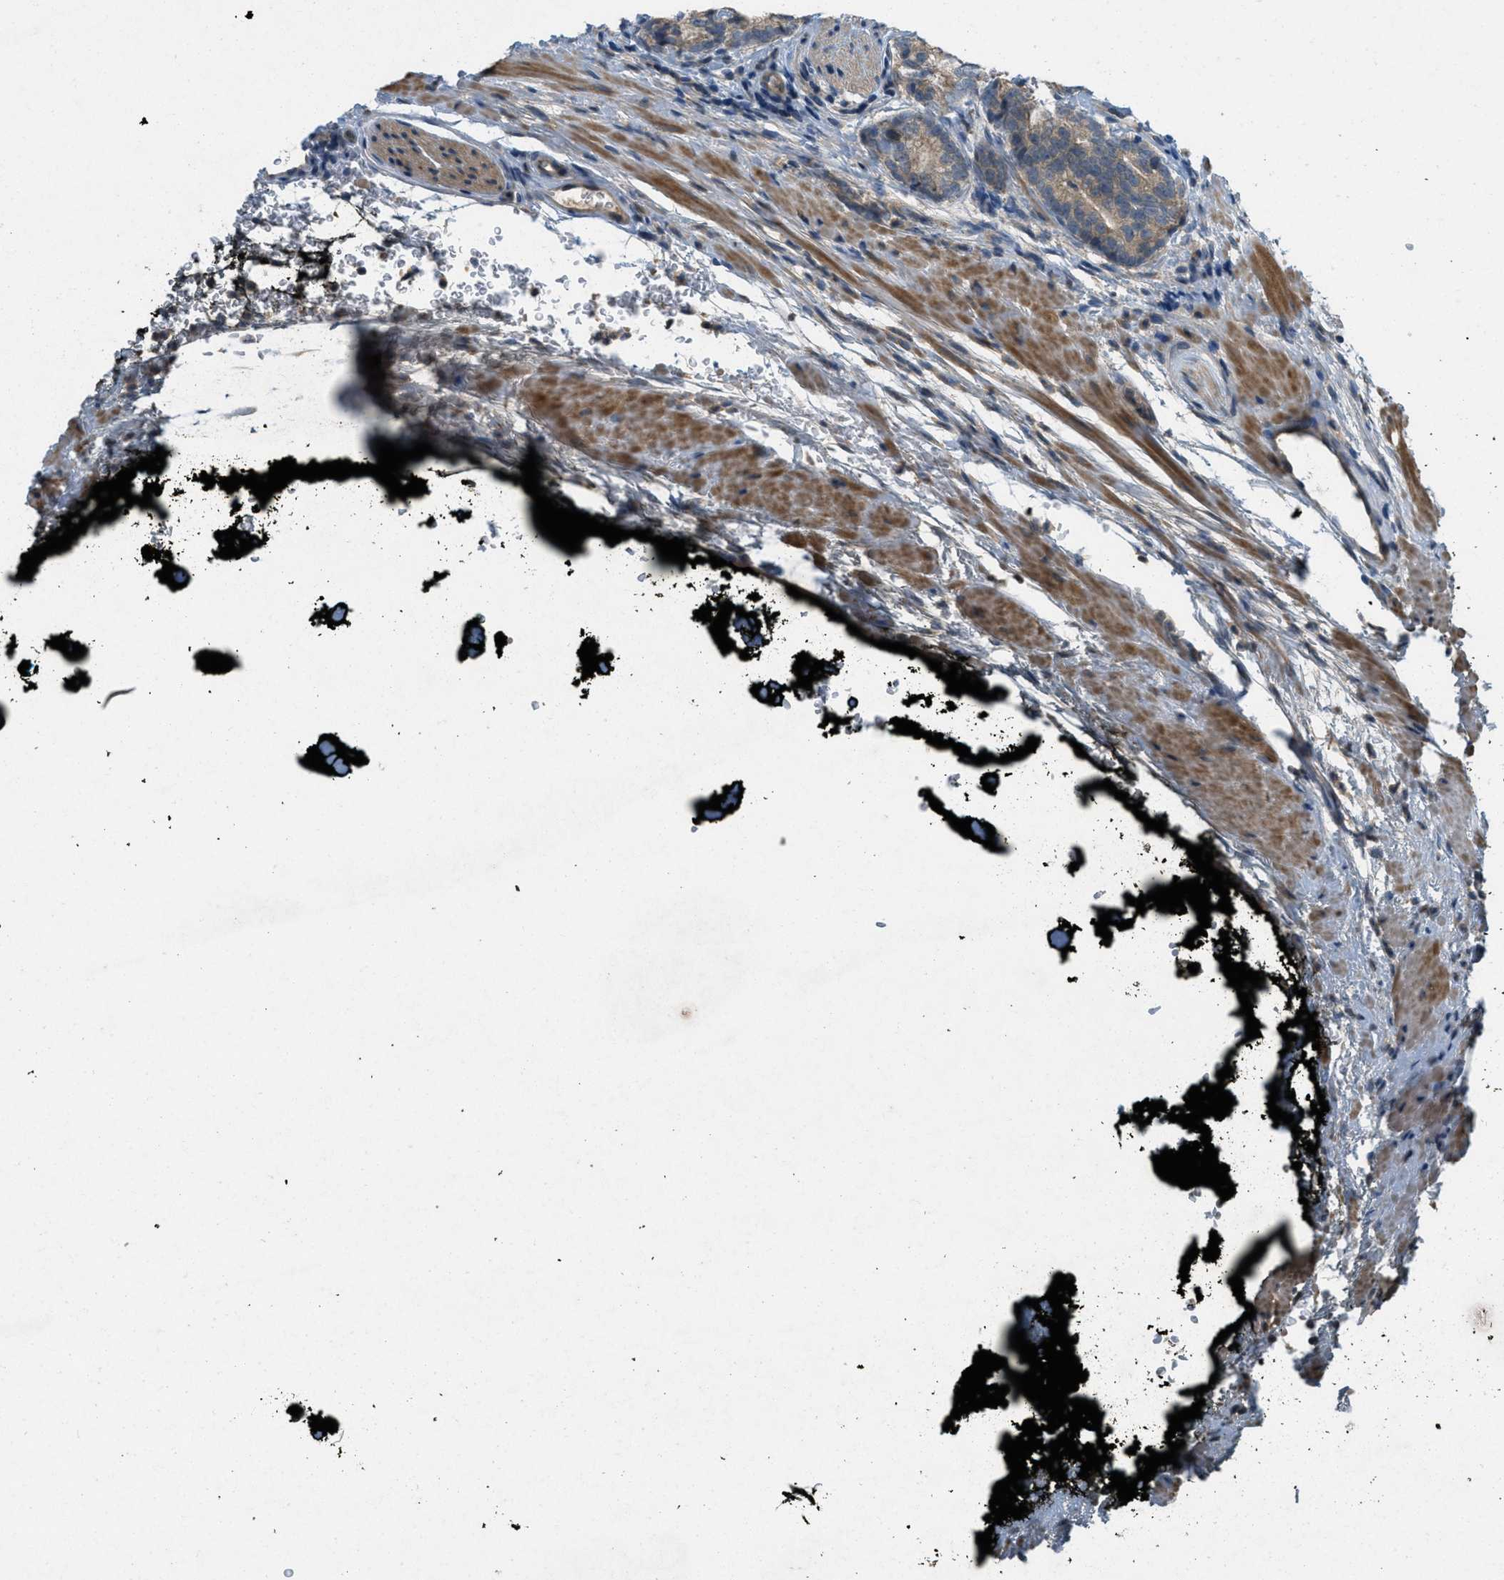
{"staining": {"intensity": "weak", "quantity": ">75%", "location": "cytoplasmic/membranous"}, "tissue": "prostate cancer", "cell_type": "Tumor cells", "image_type": "cancer", "snomed": [{"axis": "morphology", "description": "Adenocarcinoma, High grade"}, {"axis": "topography", "description": "Prostate"}], "caption": "Approximately >75% of tumor cells in human adenocarcinoma (high-grade) (prostate) display weak cytoplasmic/membranous protein staining as visualized by brown immunohistochemical staining.", "gene": "ADCY6", "patient": {"sex": "male", "age": 61}}